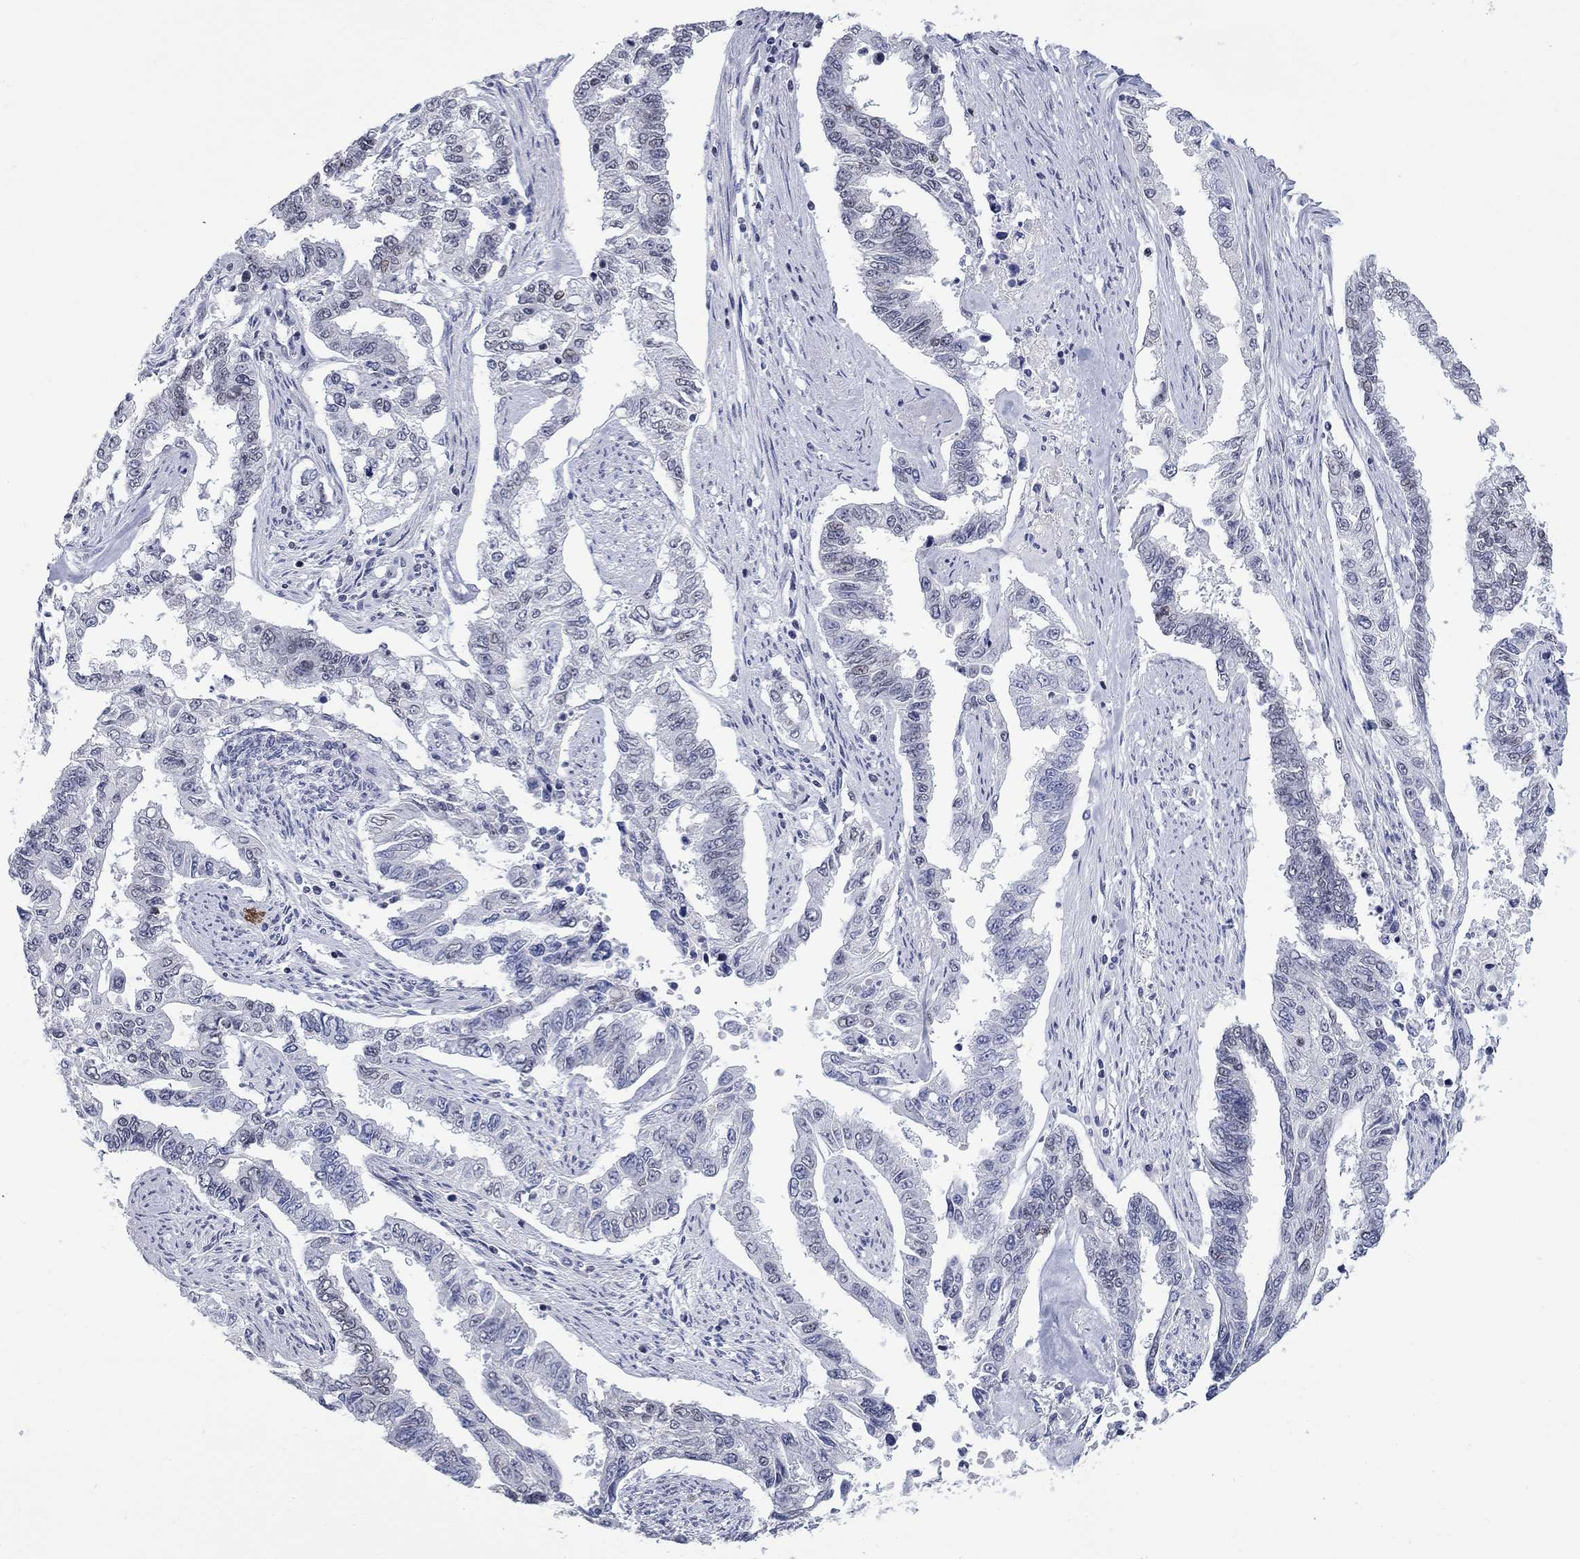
{"staining": {"intensity": "negative", "quantity": "none", "location": "none"}, "tissue": "endometrial cancer", "cell_type": "Tumor cells", "image_type": "cancer", "snomed": [{"axis": "morphology", "description": "Adenocarcinoma, NOS"}, {"axis": "topography", "description": "Uterus"}], "caption": "Endometrial cancer stained for a protein using immunohistochemistry (IHC) shows no positivity tumor cells.", "gene": "NPAS3", "patient": {"sex": "female", "age": 59}}